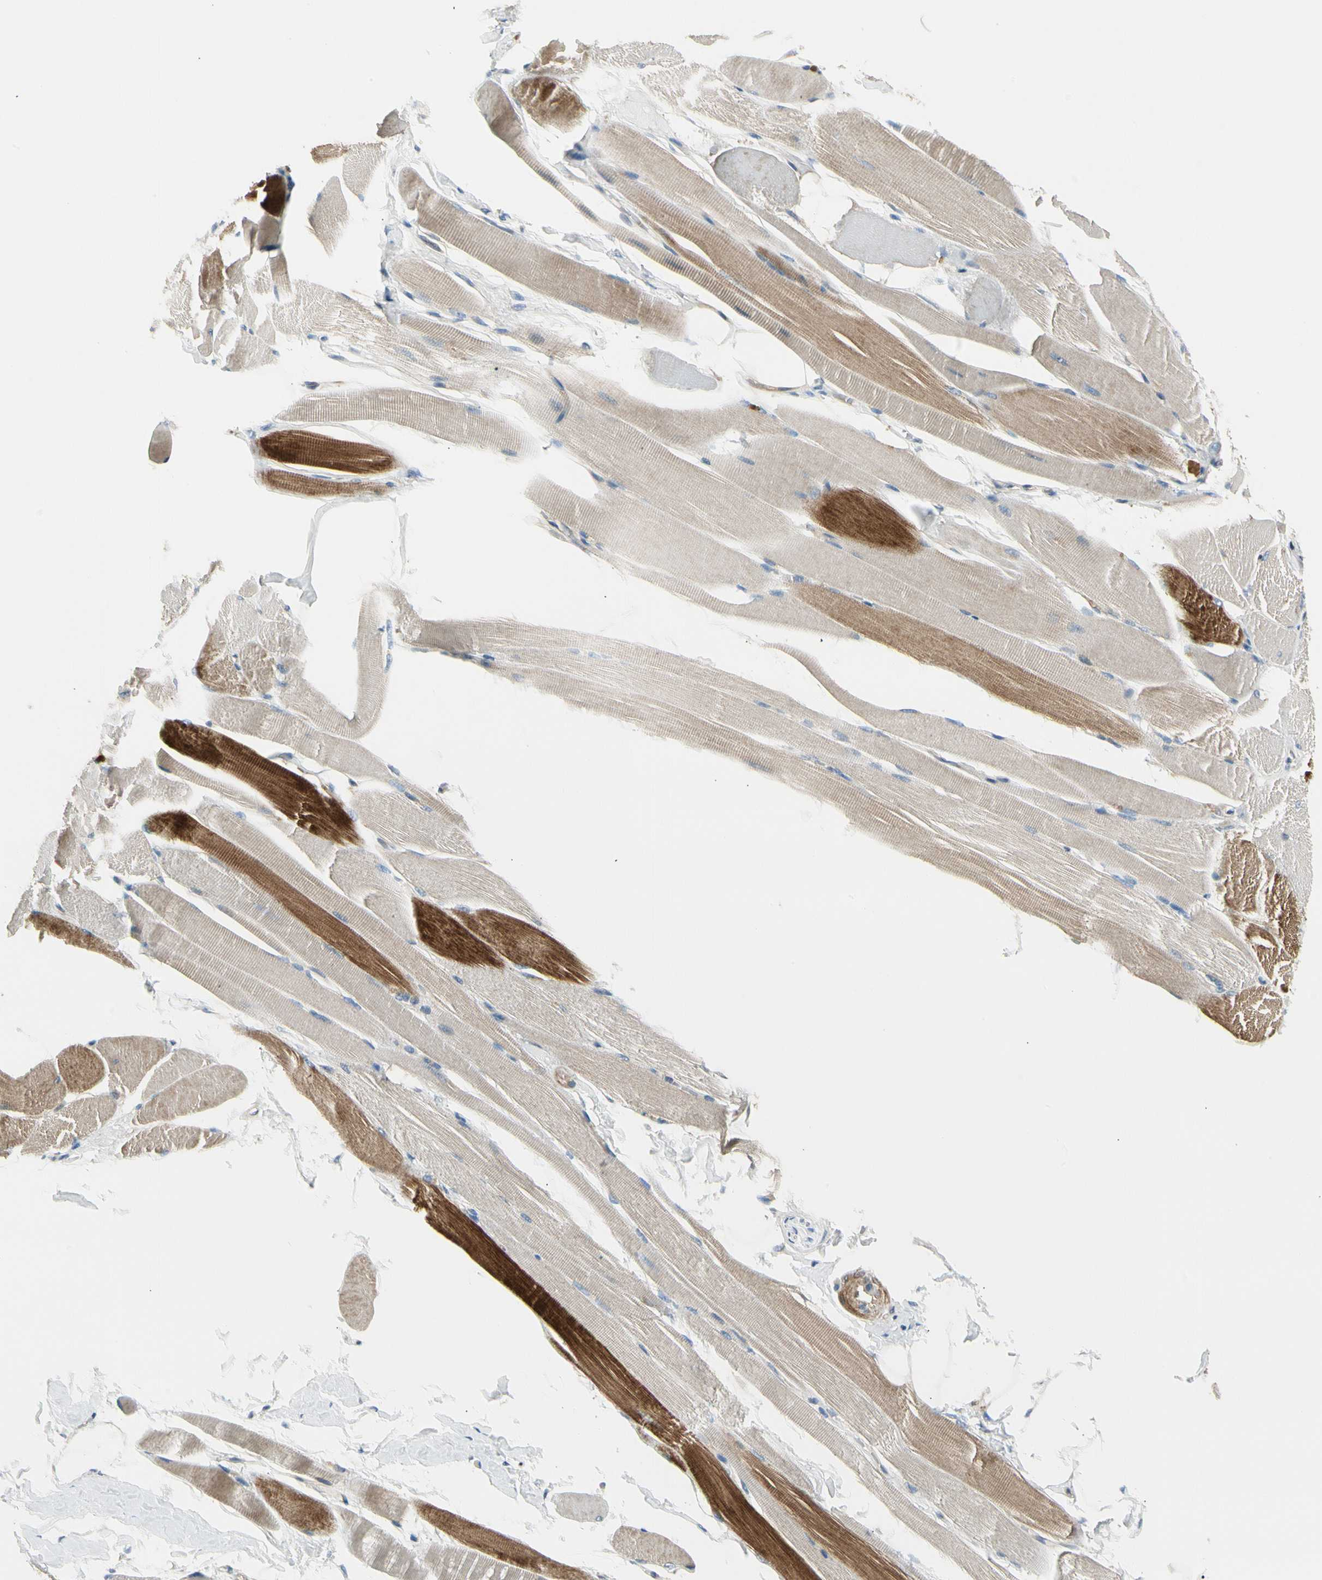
{"staining": {"intensity": "strong", "quantity": "<25%", "location": "cytoplasmic/membranous"}, "tissue": "skeletal muscle", "cell_type": "Myocytes", "image_type": "normal", "snomed": [{"axis": "morphology", "description": "Normal tissue, NOS"}, {"axis": "topography", "description": "Skeletal muscle"}, {"axis": "topography", "description": "Peripheral nerve tissue"}], "caption": "Protein analysis of unremarkable skeletal muscle demonstrates strong cytoplasmic/membranous staining in about <25% of myocytes.", "gene": "ADGRA3", "patient": {"sex": "female", "age": 84}}